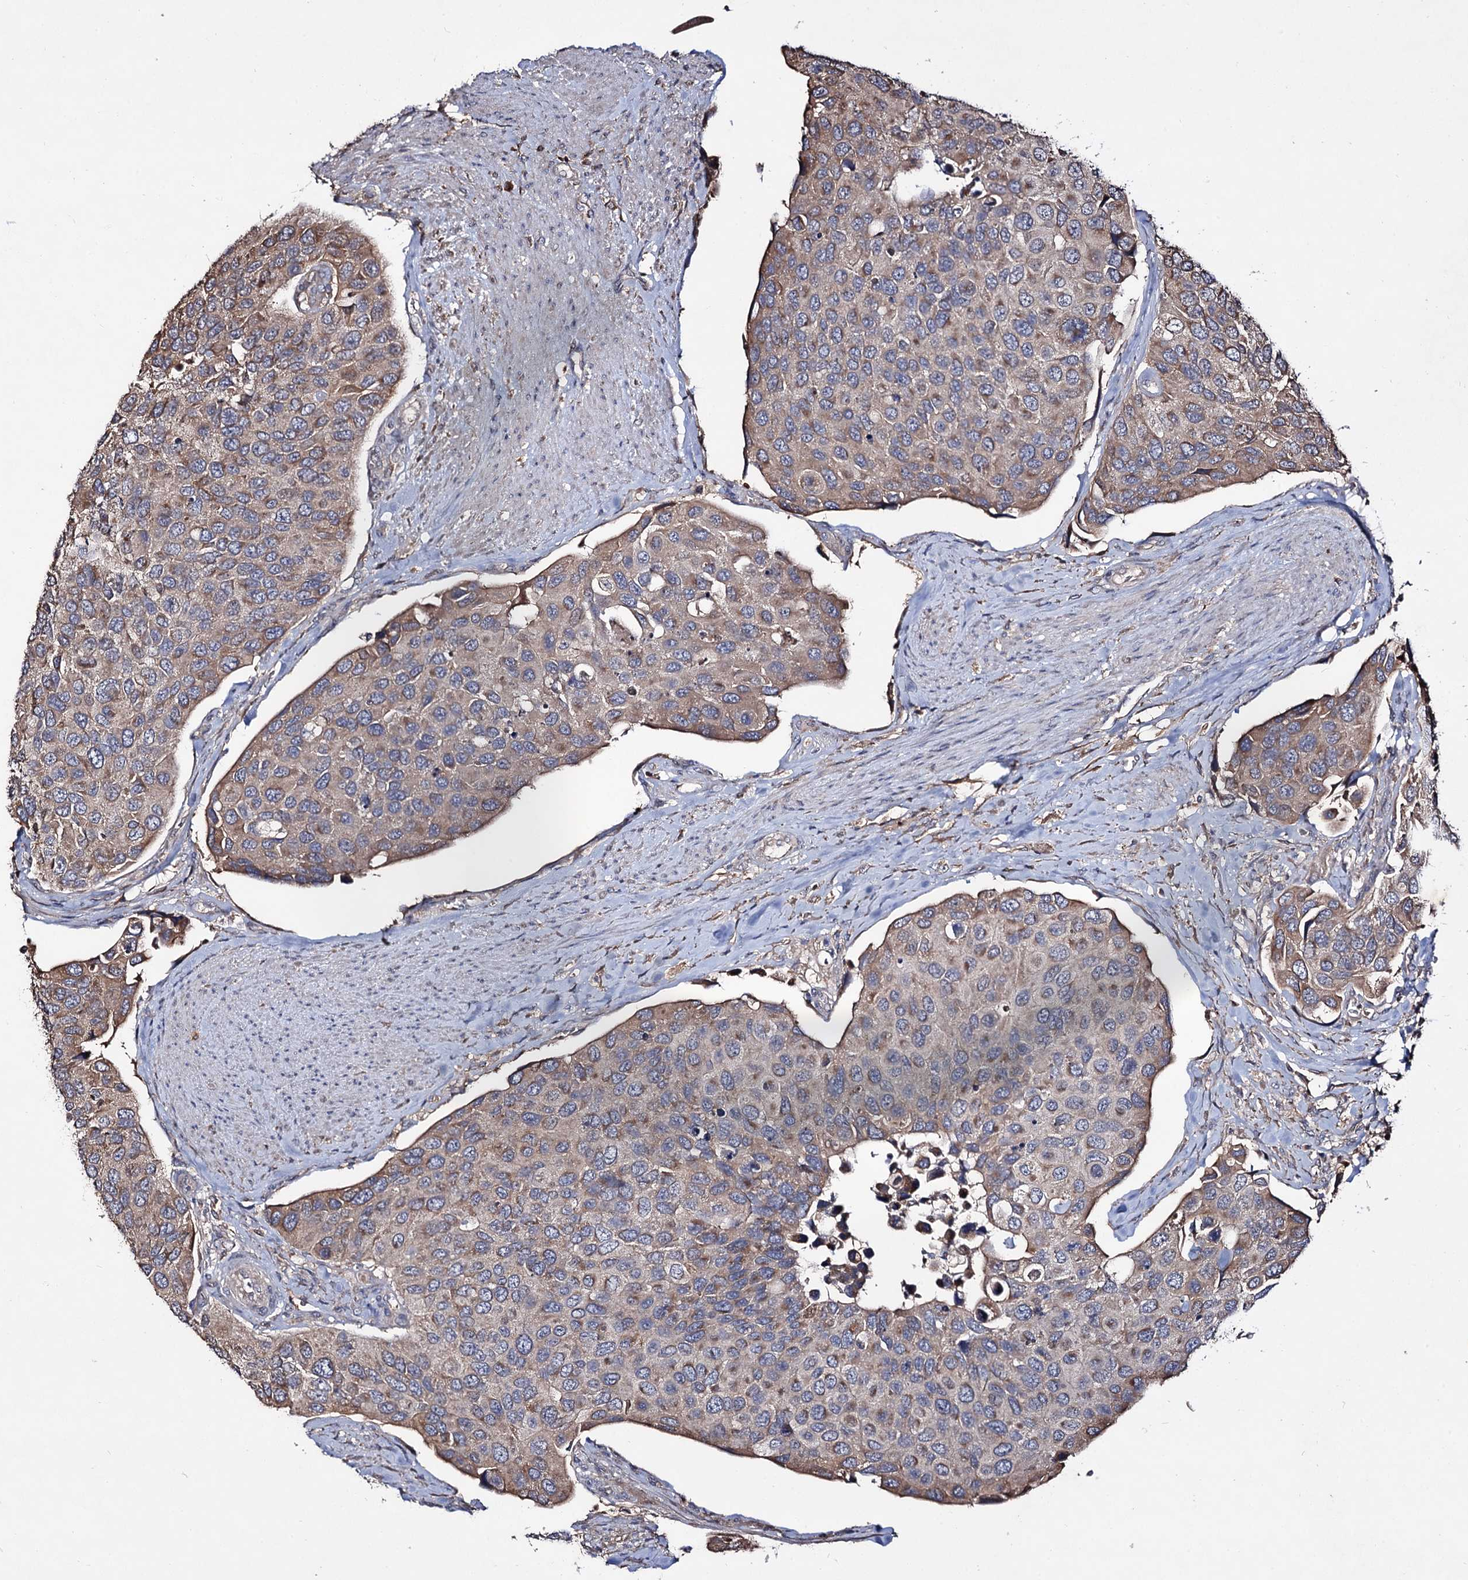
{"staining": {"intensity": "moderate", "quantity": ">75%", "location": "cytoplasmic/membranous"}, "tissue": "urothelial cancer", "cell_type": "Tumor cells", "image_type": "cancer", "snomed": [{"axis": "morphology", "description": "Urothelial carcinoma, High grade"}, {"axis": "topography", "description": "Urinary bladder"}], "caption": "Protein staining shows moderate cytoplasmic/membranous positivity in about >75% of tumor cells in urothelial cancer.", "gene": "ARFIP2", "patient": {"sex": "male", "age": 74}}